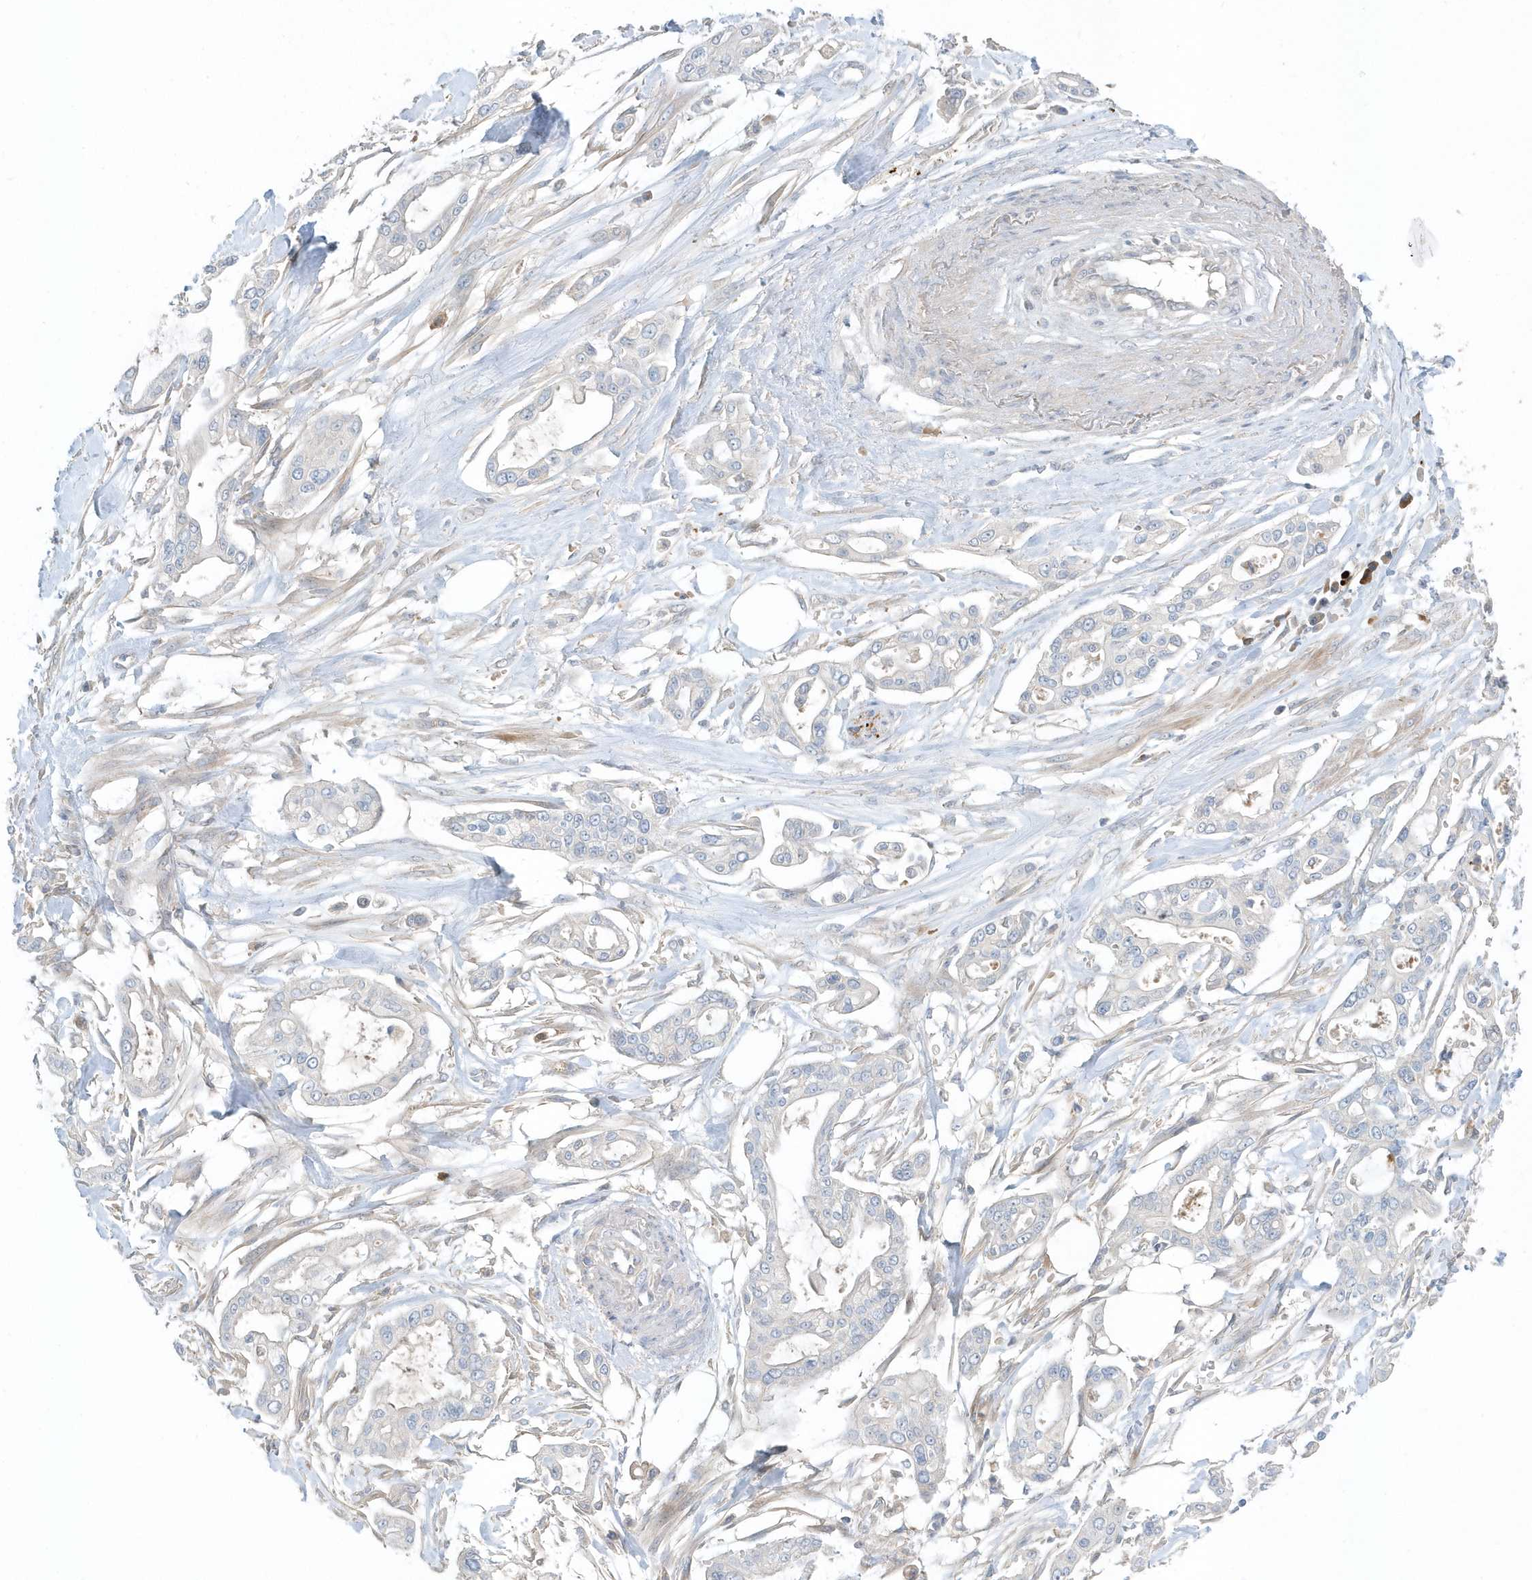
{"staining": {"intensity": "negative", "quantity": "none", "location": "none"}, "tissue": "pancreatic cancer", "cell_type": "Tumor cells", "image_type": "cancer", "snomed": [{"axis": "morphology", "description": "Adenocarcinoma, NOS"}, {"axis": "topography", "description": "Pancreas"}], "caption": "Tumor cells show no significant expression in pancreatic cancer. Brightfield microscopy of immunohistochemistry stained with DAB (3,3'-diaminobenzidine) (brown) and hematoxylin (blue), captured at high magnification.", "gene": "USP53", "patient": {"sex": "male", "age": 68}}